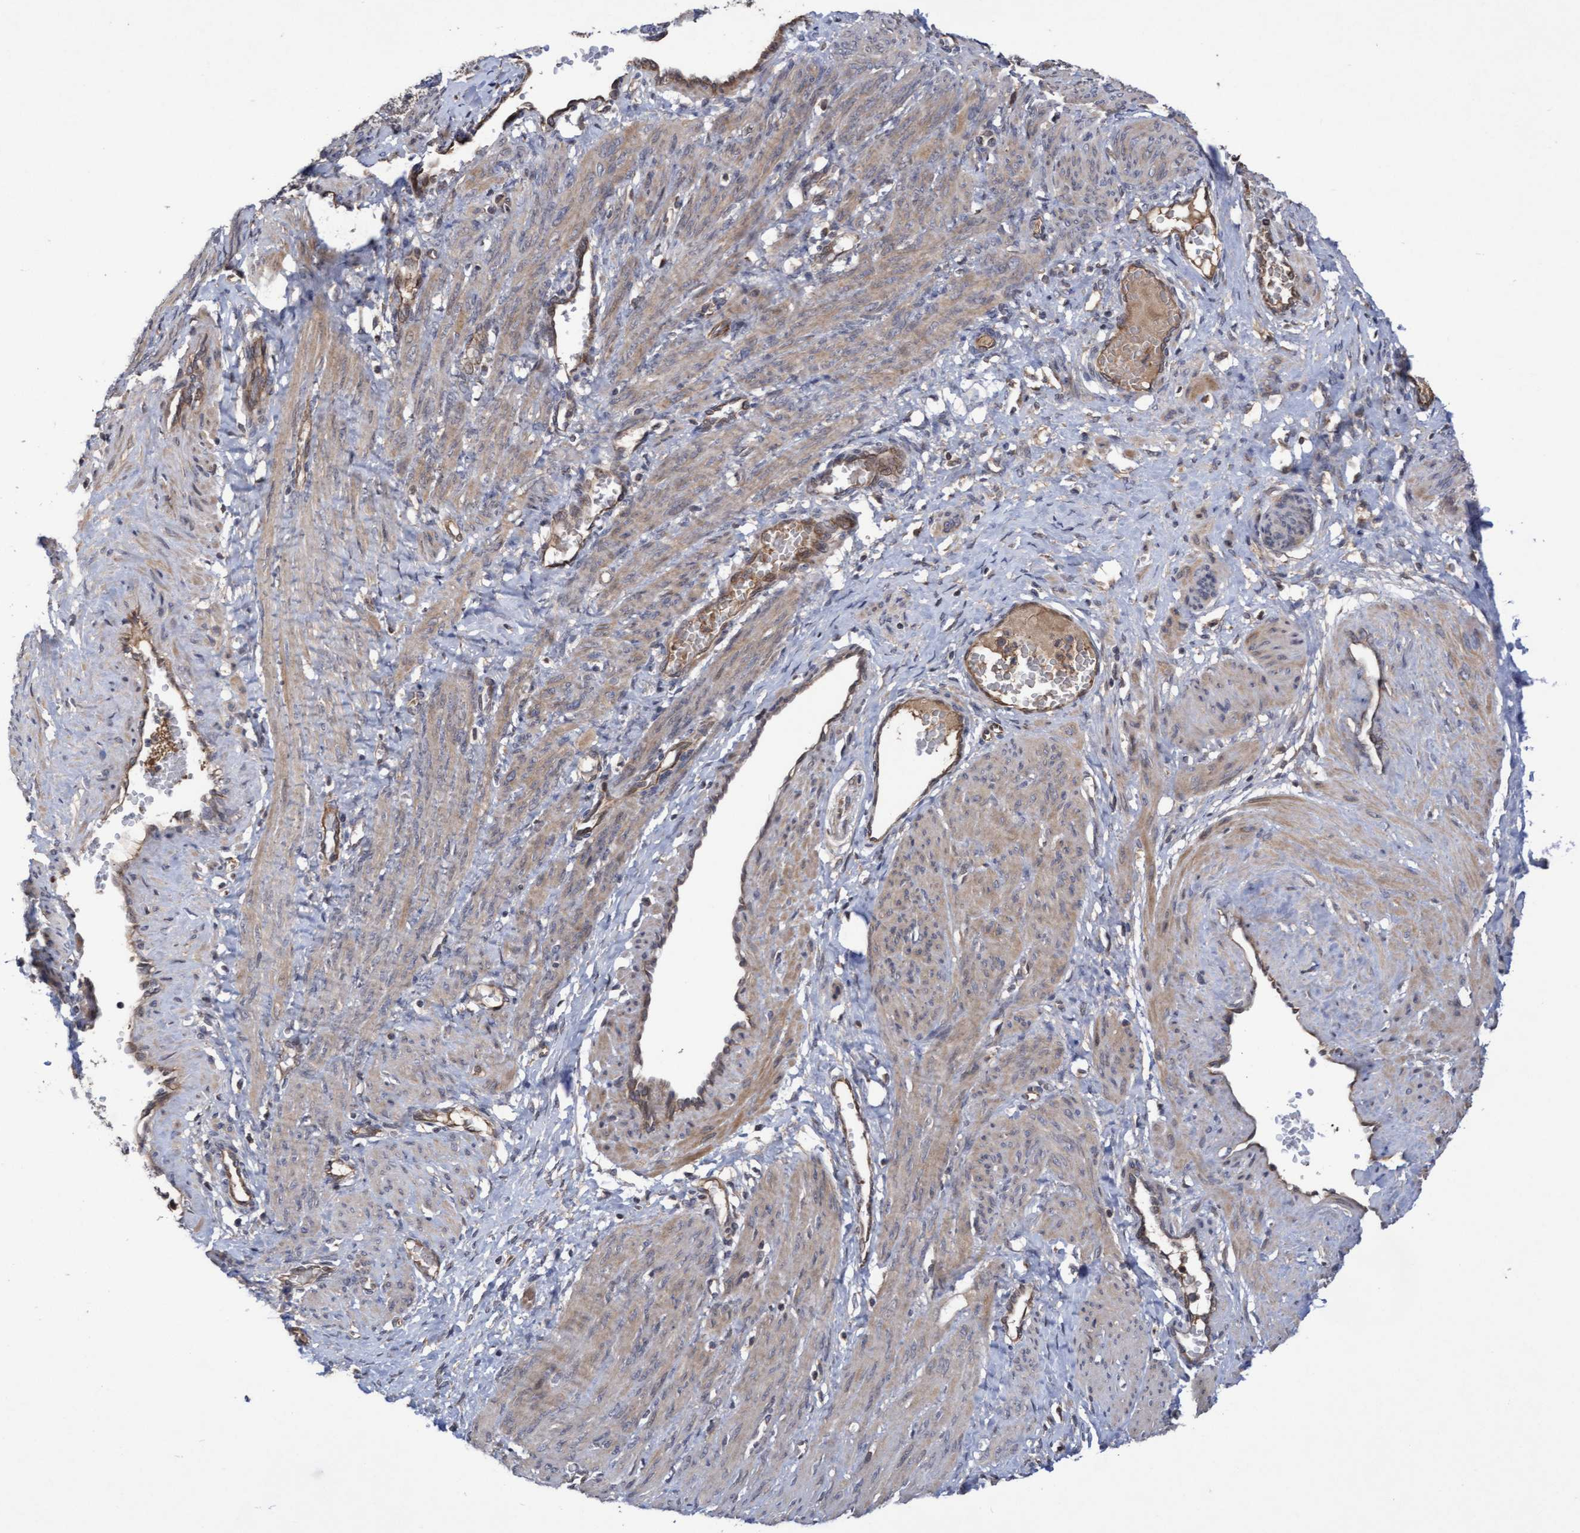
{"staining": {"intensity": "weak", "quantity": "25%-75%", "location": "cytoplasmic/membranous"}, "tissue": "smooth muscle", "cell_type": "Smooth muscle cells", "image_type": "normal", "snomed": [{"axis": "morphology", "description": "Normal tissue, NOS"}, {"axis": "topography", "description": "Endometrium"}], "caption": "Protein staining displays weak cytoplasmic/membranous expression in approximately 25%-75% of smooth muscle cells in unremarkable smooth muscle. (Brightfield microscopy of DAB IHC at high magnification).", "gene": "COBL", "patient": {"sex": "female", "age": 33}}